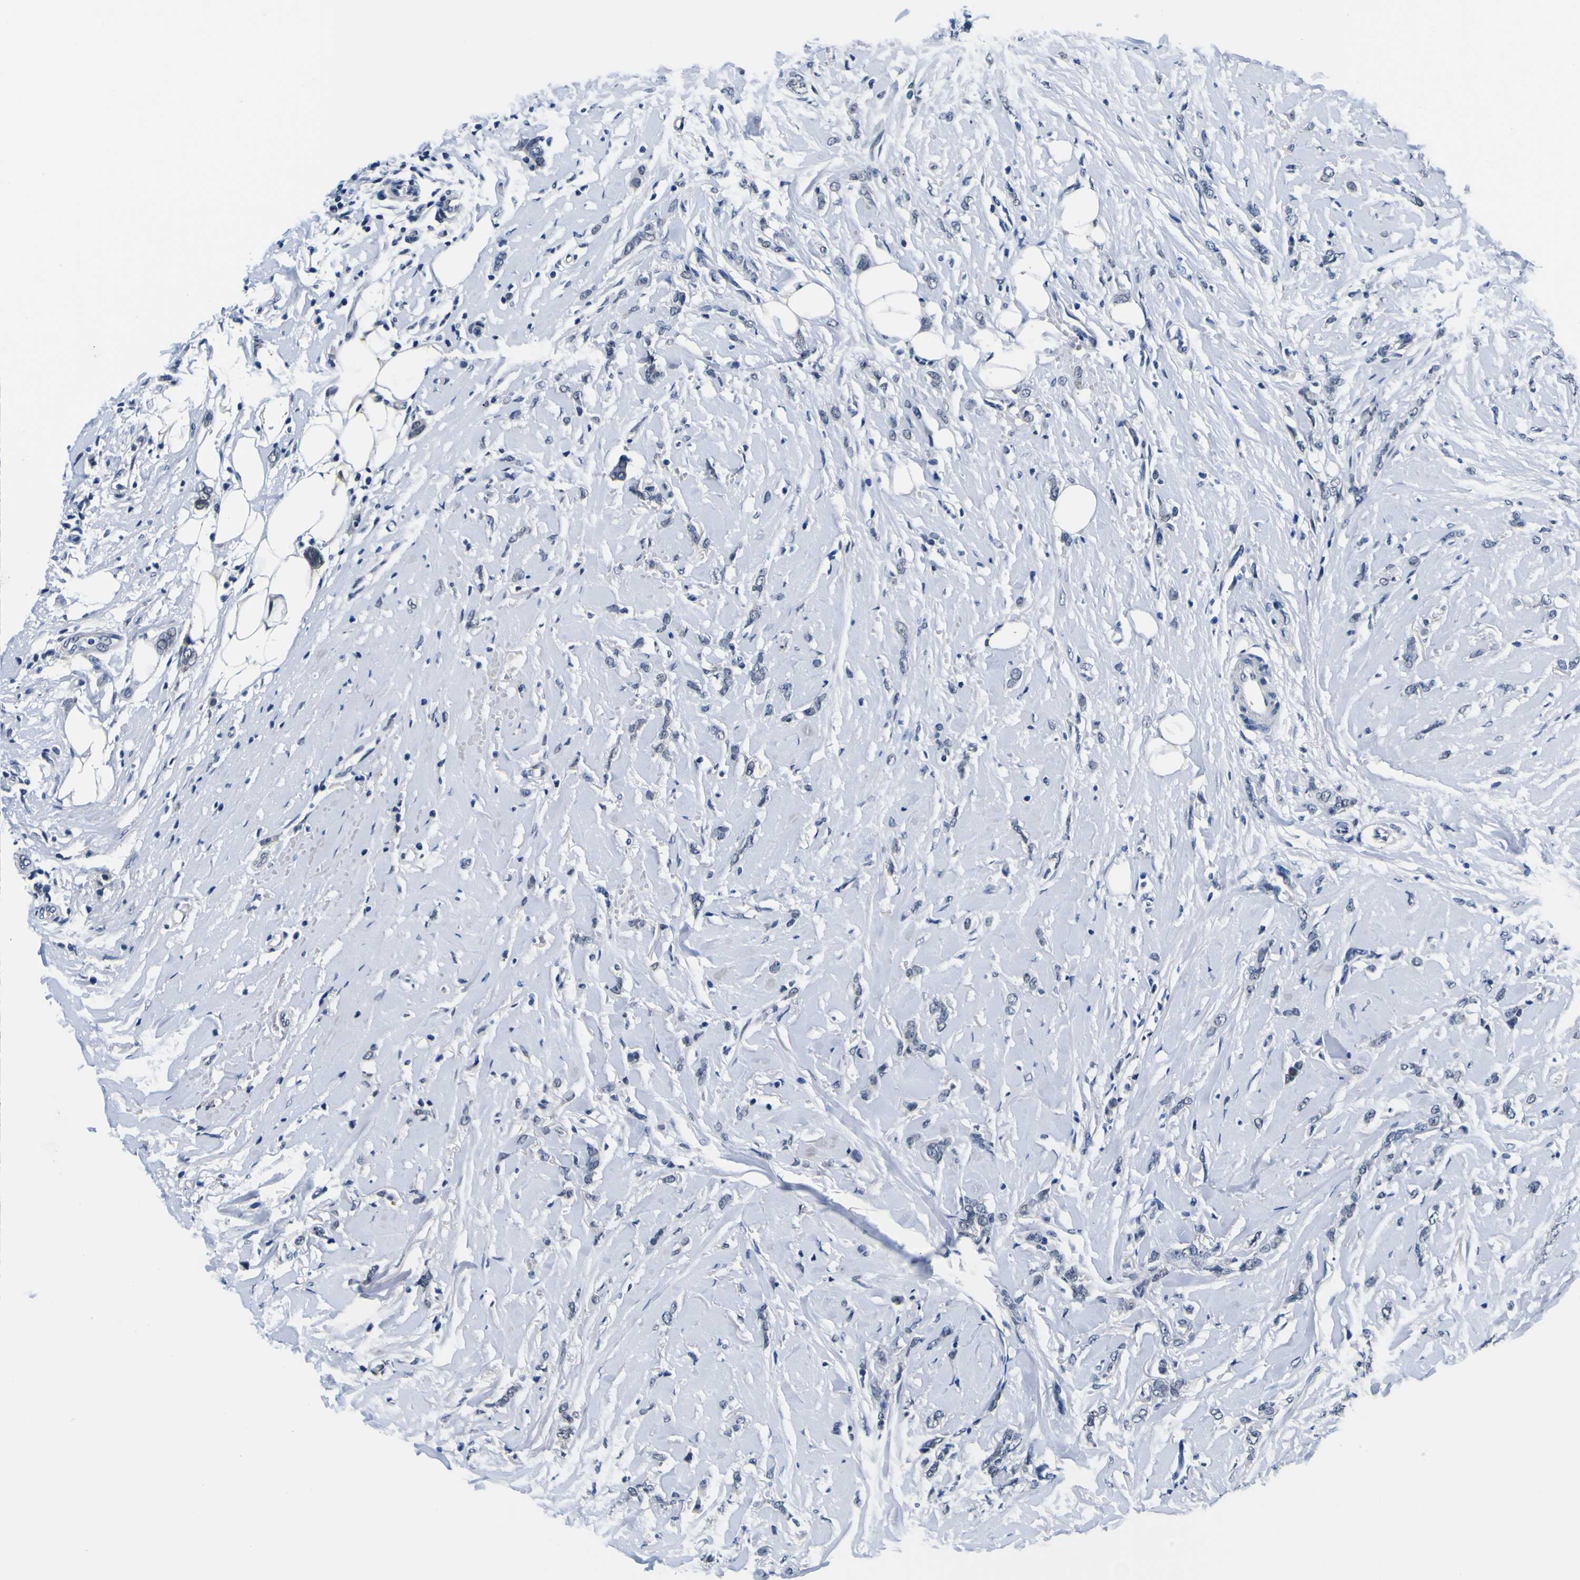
{"staining": {"intensity": "negative", "quantity": "none", "location": "none"}, "tissue": "breast cancer", "cell_type": "Tumor cells", "image_type": "cancer", "snomed": [{"axis": "morphology", "description": "Lobular carcinoma"}, {"axis": "topography", "description": "Skin"}, {"axis": "topography", "description": "Breast"}], "caption": "Immunohistochemistry micrograph of lobular carcinoma (breast) stained for a protein (brown), which demonstrates no staining in tumor cells.", "gene": "CUL4B", "patient": {"sex": "female", "age": 46}}